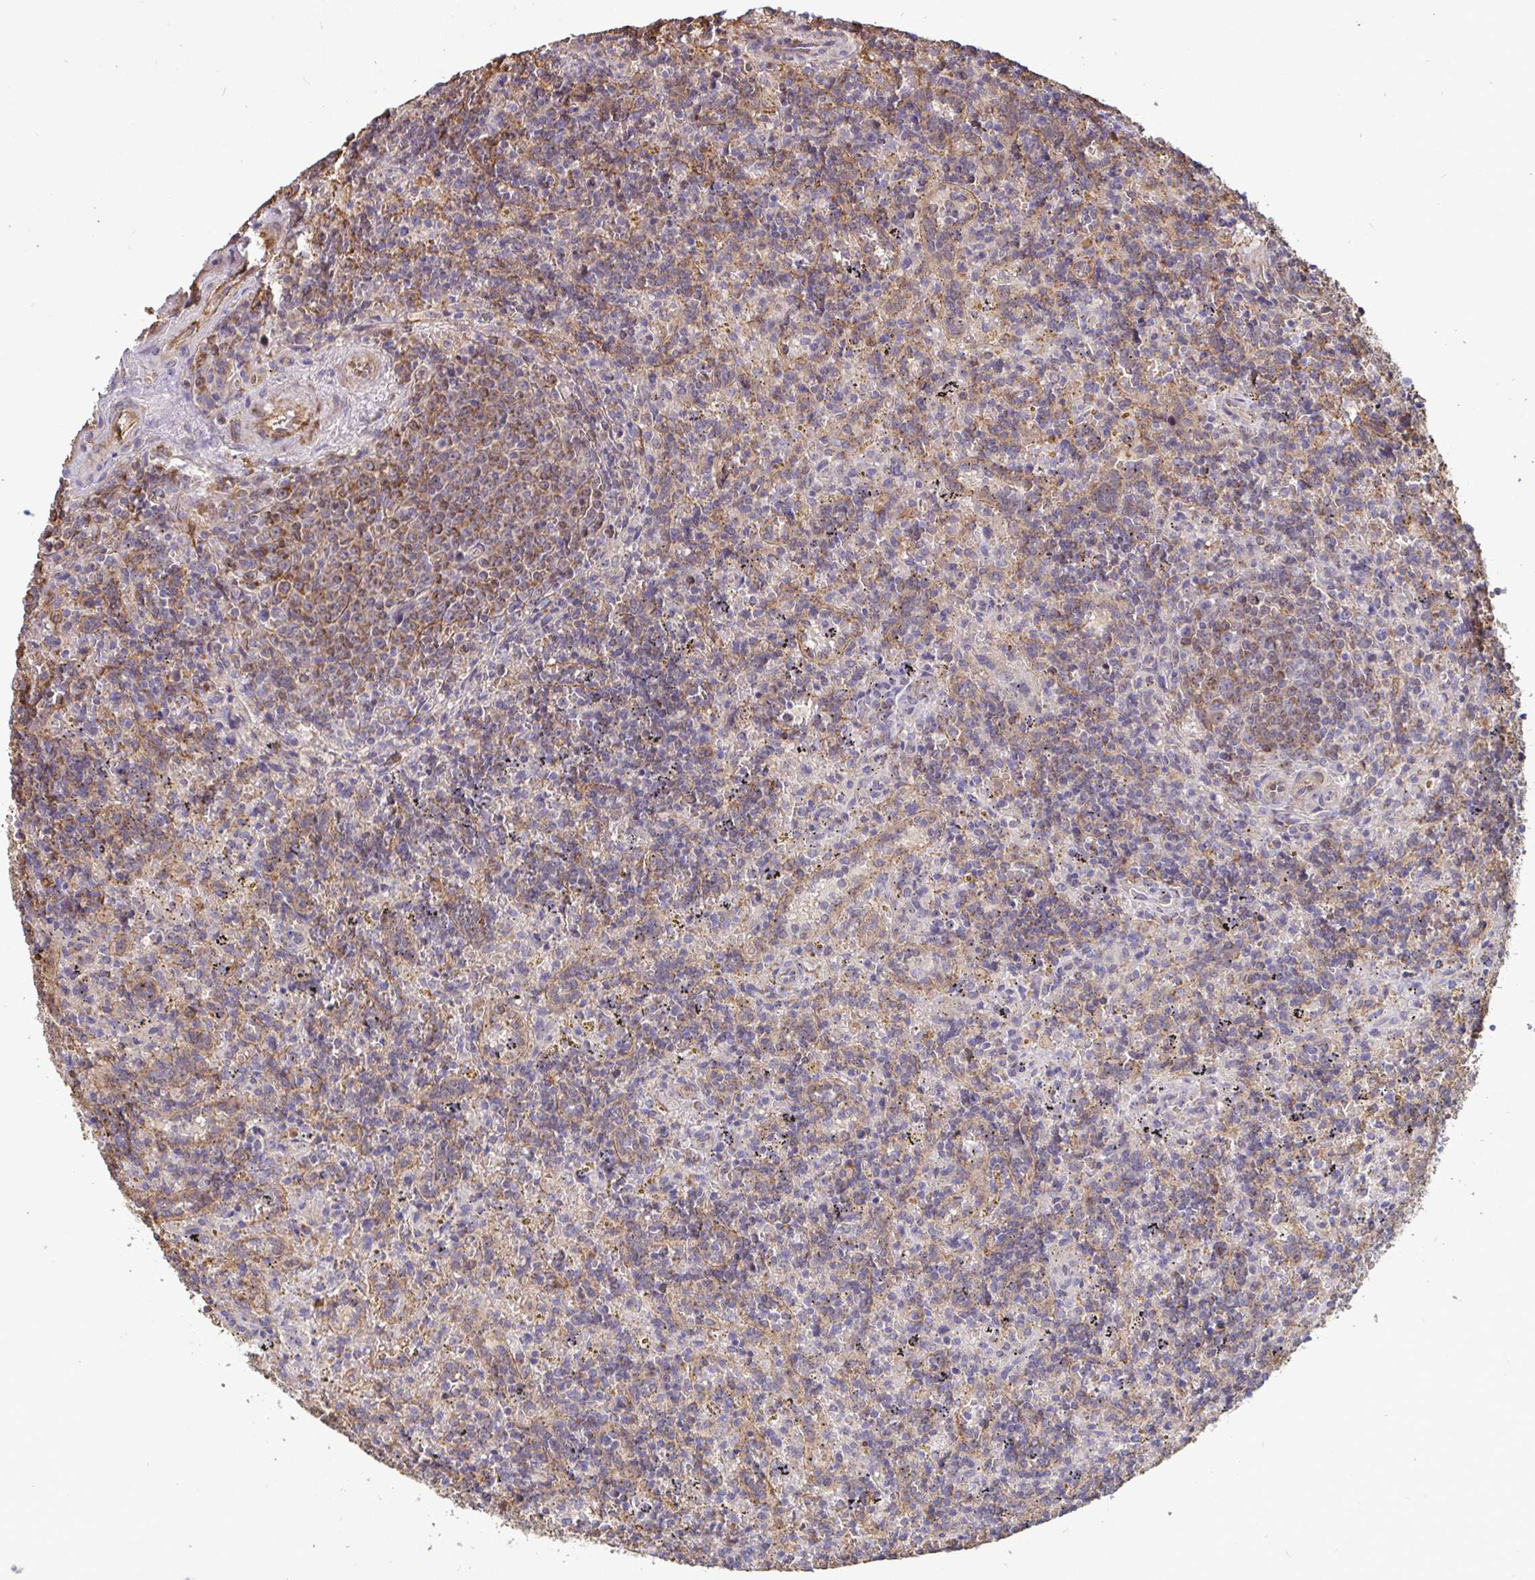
{"staining": {"intensity": "negative", "quantity": "none", "location": "none"}, "tissue": "lymphoma", "cell_type": "Tumor cells", "image_type": "cancer", "snomed": [{"axis": "morphology", "description": "Malignant lymphoma, non-Hodgkin's type, Low grade"}, {"axis": "topography", "description": "Spleen"}], "caption": "The image exhibits no significant expression in tumor cells of low-grade malignant lymphoma, non-Hodgkin's type.", "gene": "ISCU", "patient": {"sex": "male", "age": 67}}